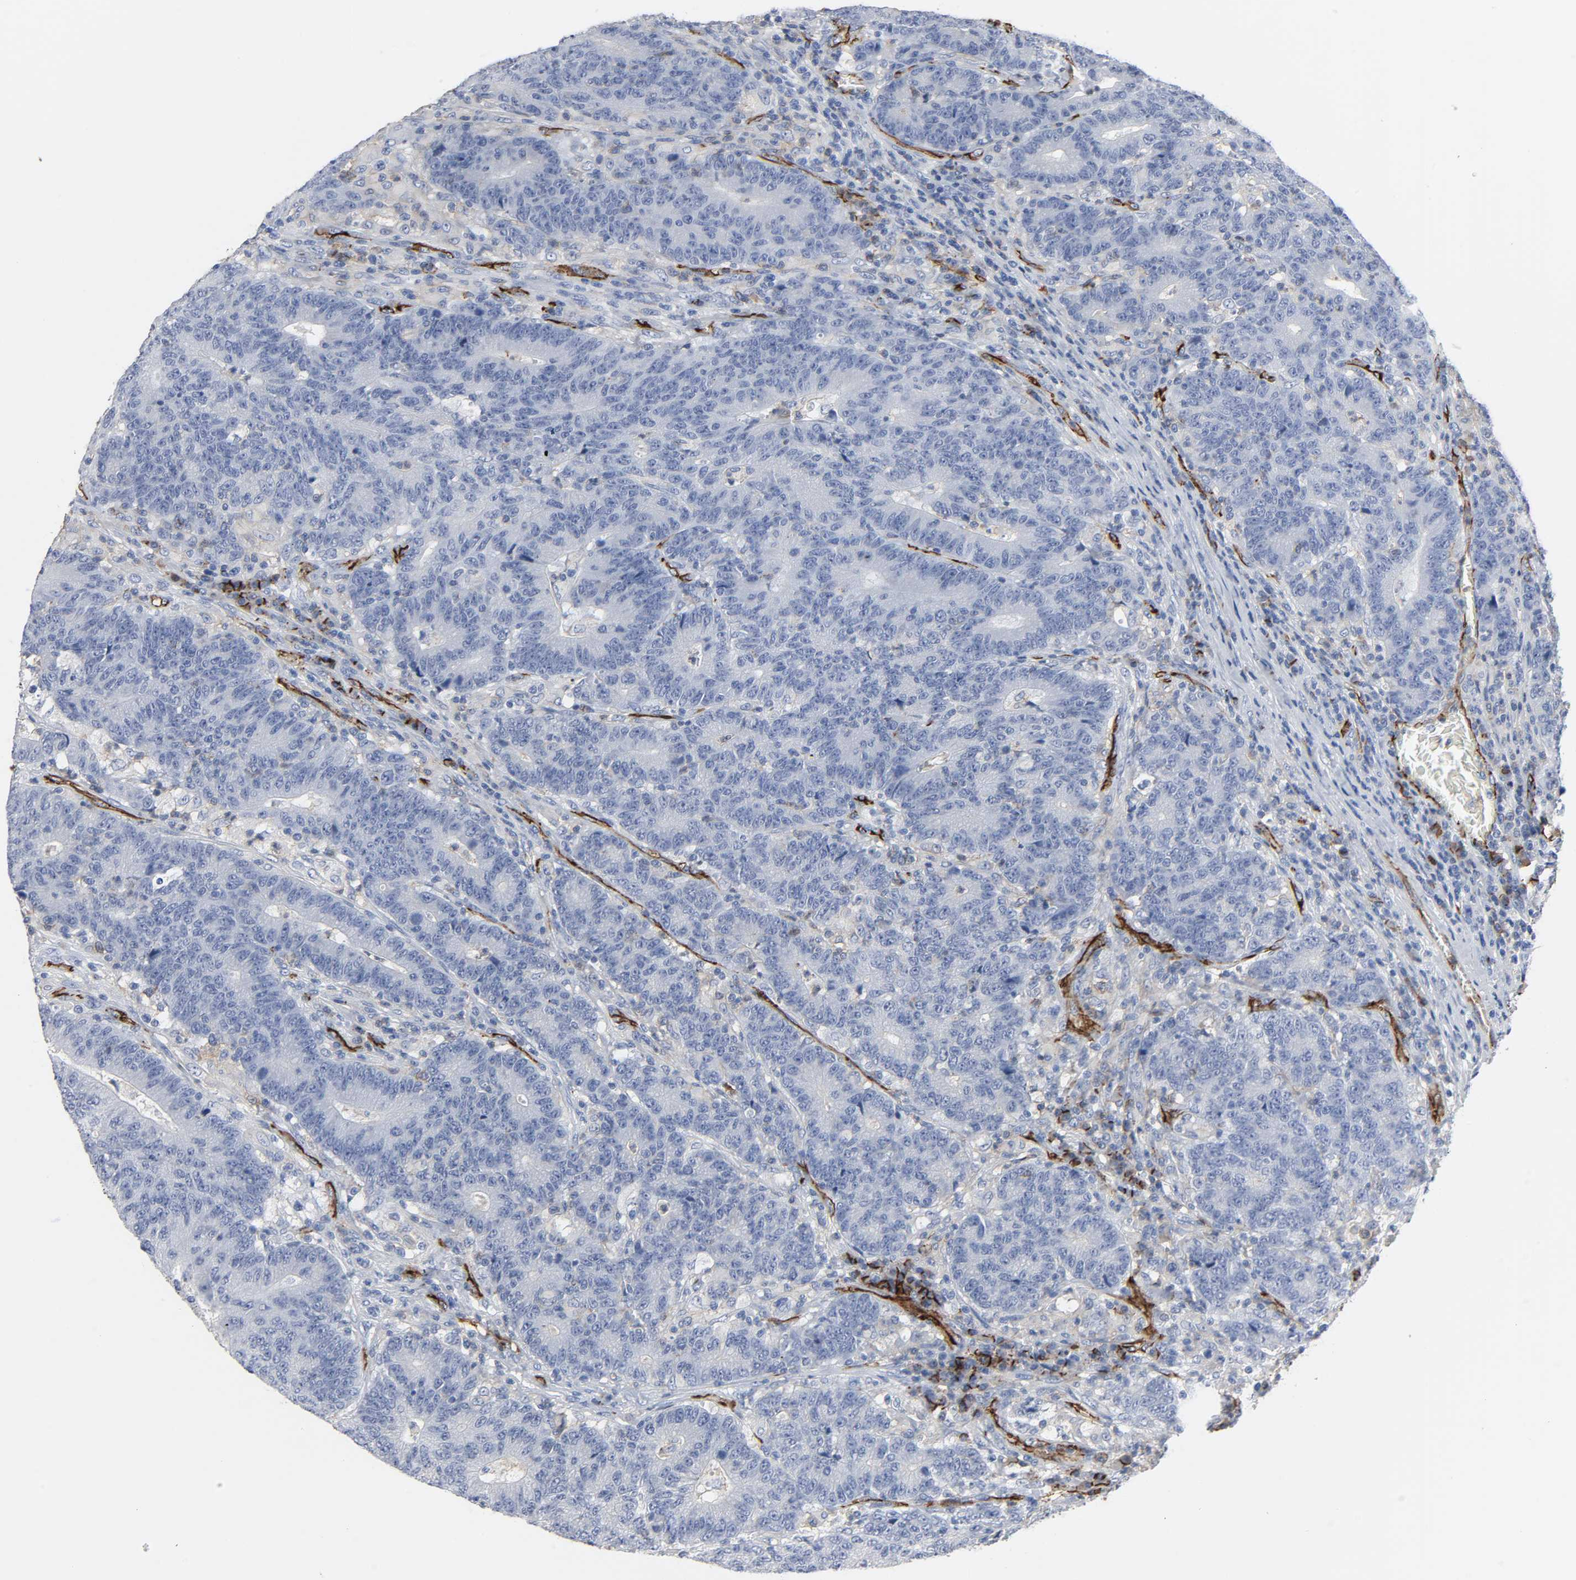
{"staining": {"intensity": "negative", "quantity": "none", "location": "none"}, "tissue": "colorectal cancer", "cell_type": "Tumor cells", "image_type": "cancer", "snomed": [{"axis": "morphology", "description": "Normal tissue, NOS"}, {"axis": "morphology", "description": "Adenocarcinoma, NOS"}, {"axis": "topography", "description": "Colon"}], "caption": "This is an immunohistochemistry photomicrograph of adenocarcinoma (colorectal). There is no expression in tumor cells.", "gene": "PECAM1", "patient": {"sex": "female", "age": 75}}